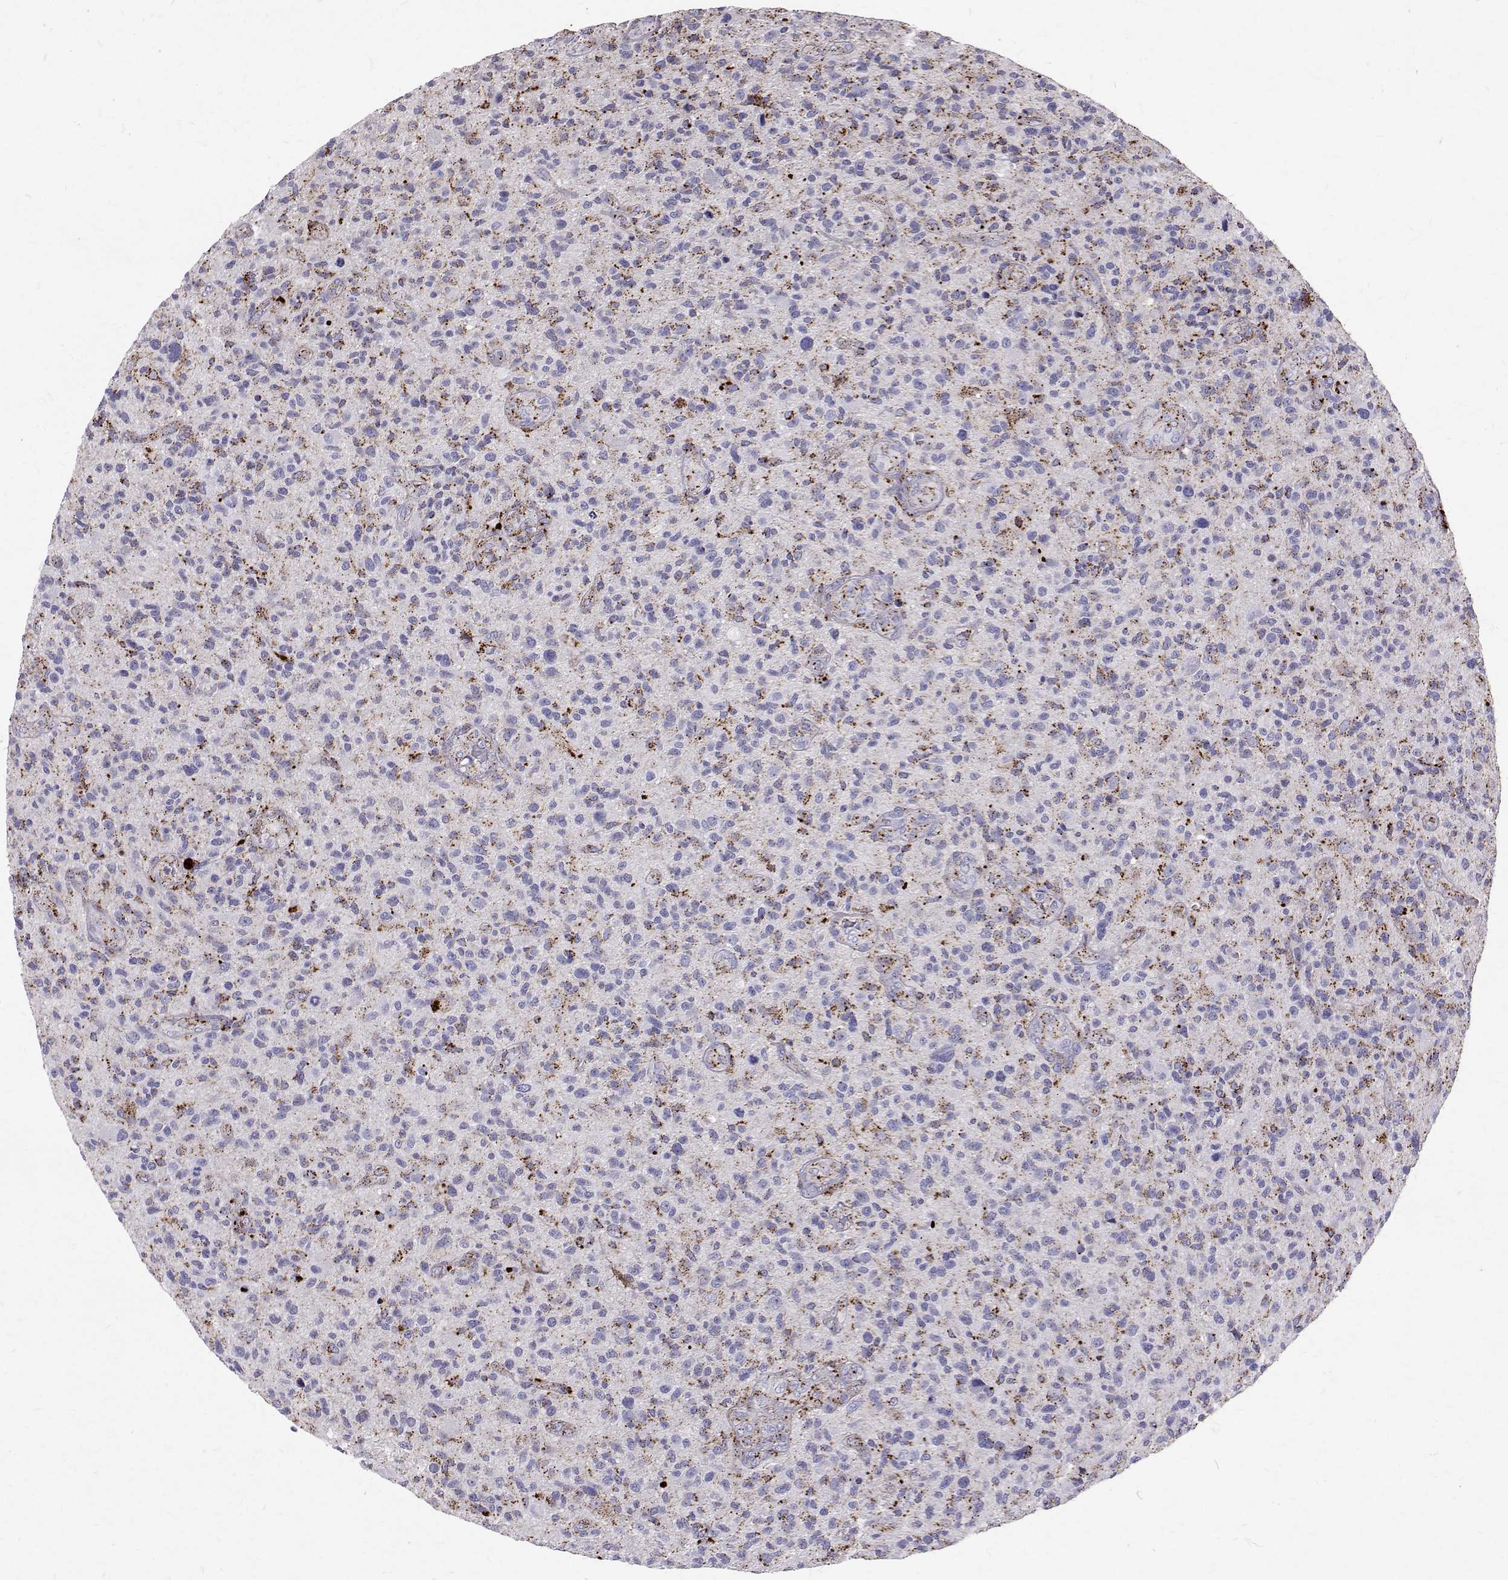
{"staining": {"intensity": "moderate", "quantity": "<25%", "location": "cytoplasmic/membranous"}, "tissue": "glioma", "cell_type": "Tumor cells", "image_type": "cancer", "snomed": [{"axis": "morphology", "description": "Glioma, malignant, High grade"}, {"axis": "topography", "description": "Brain"}], "caption": "DAB immunohistochemical staining of malignant glioma (high-grade) displays moderate cytoplasmic/membranous protein expression in about <25% of tumor cells. (DAB (3,3'-diaminobenzidine) IHC, brown staining for protein, blue staining for nuclei).", "gene": "TPP1", "patient": {"sex": "male", "age": 47}}